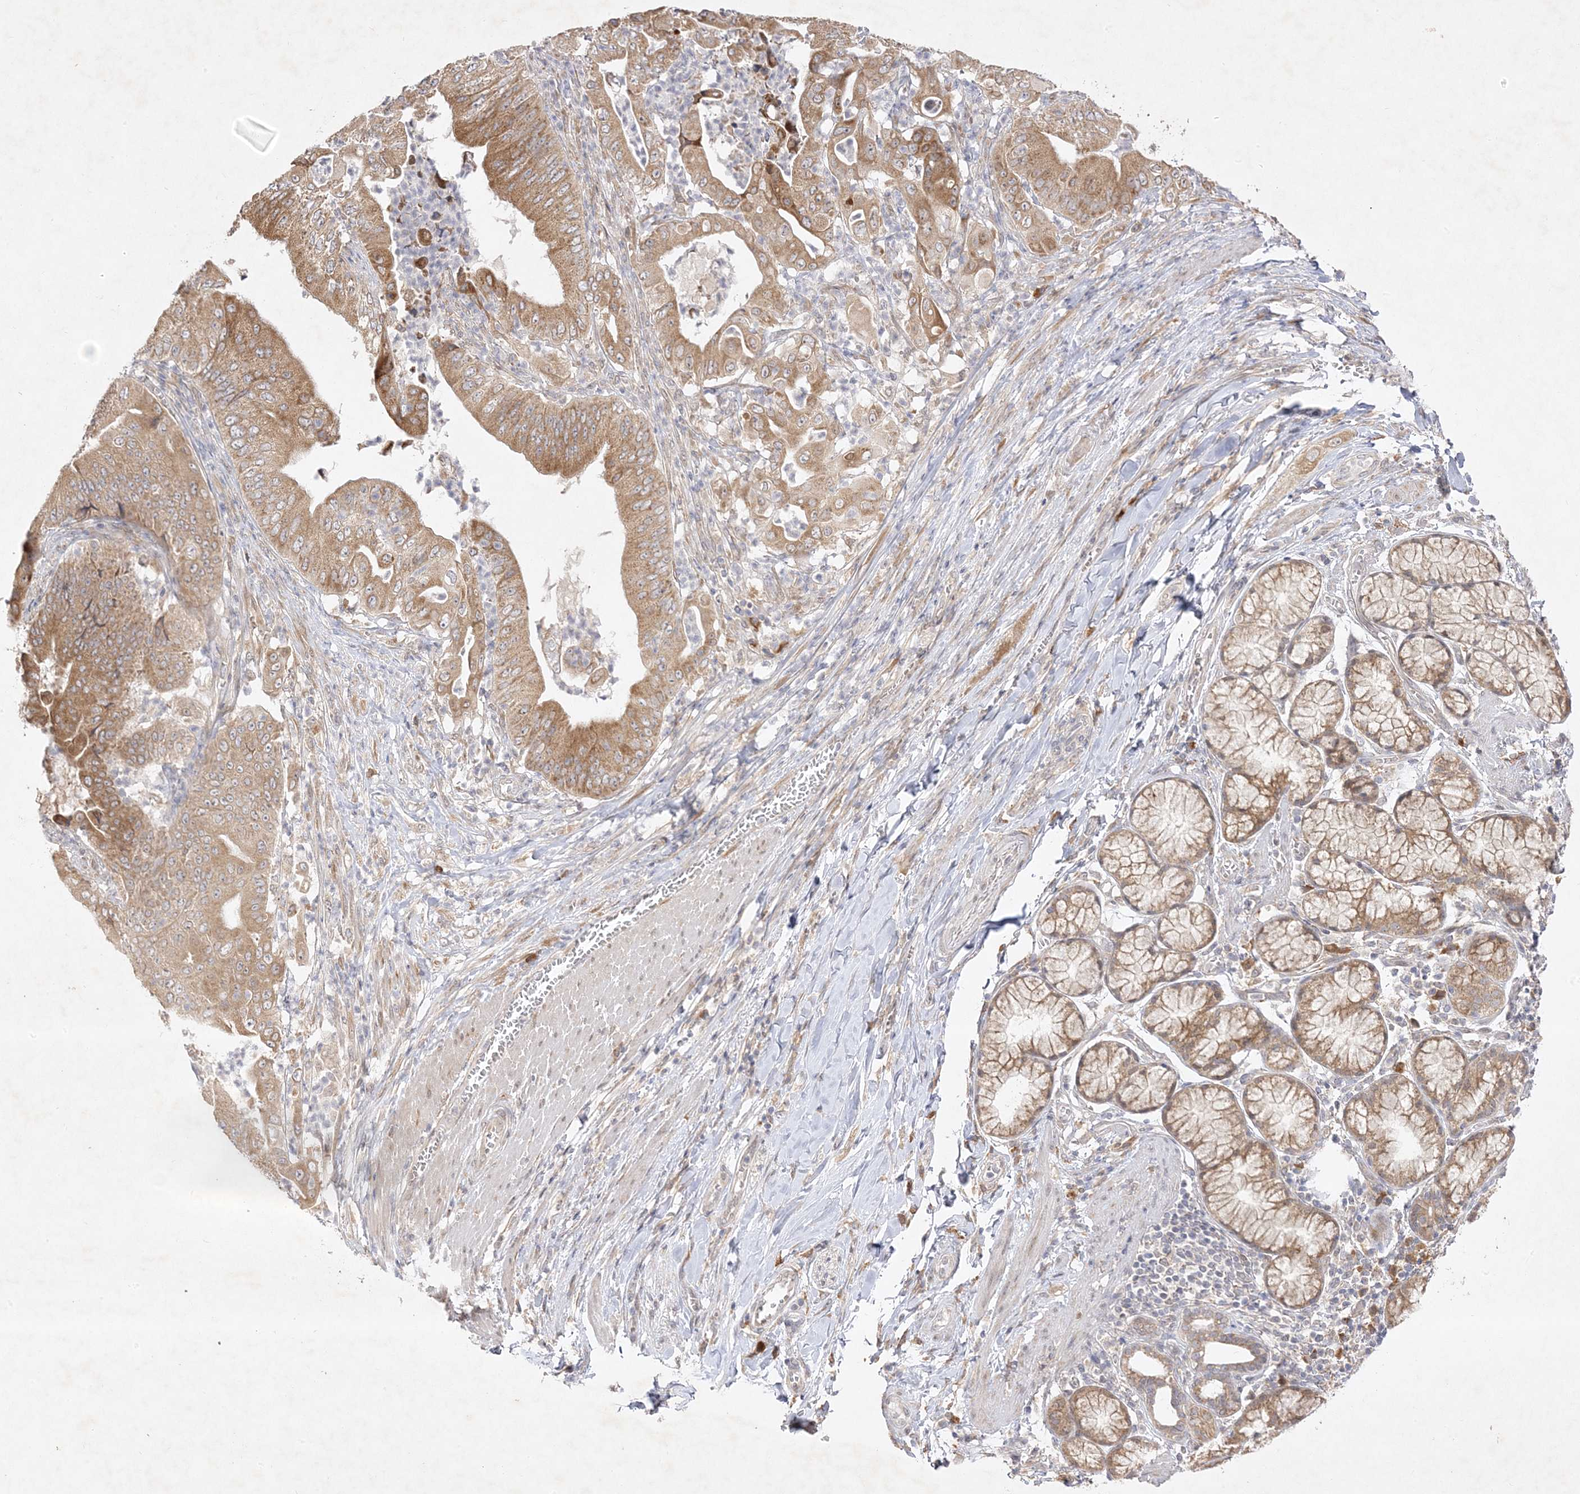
{"staining": {"intensity": "moderate", "quantity": ">75%", "location": "cytoplasmic/membranous"}, "tissue": "pancreatic cancer", "cell_type": "Tumor cells", "image_type": "cancer", "snomed": [{"axis": "morphology", "description": "Adenocarcinoma, NOS"}, {"axis": "topography", "description": "Pancreas"}], "caption": "Protein staining by immunohistochemistry (IHC) displays moderate cytoplasmic/membranous positivity in about >75% of tumor cells in pancreatic cancer (adenocarcinoma).", "gene": "C2CD2", "patient": {"sex": "female", "age": 77}}